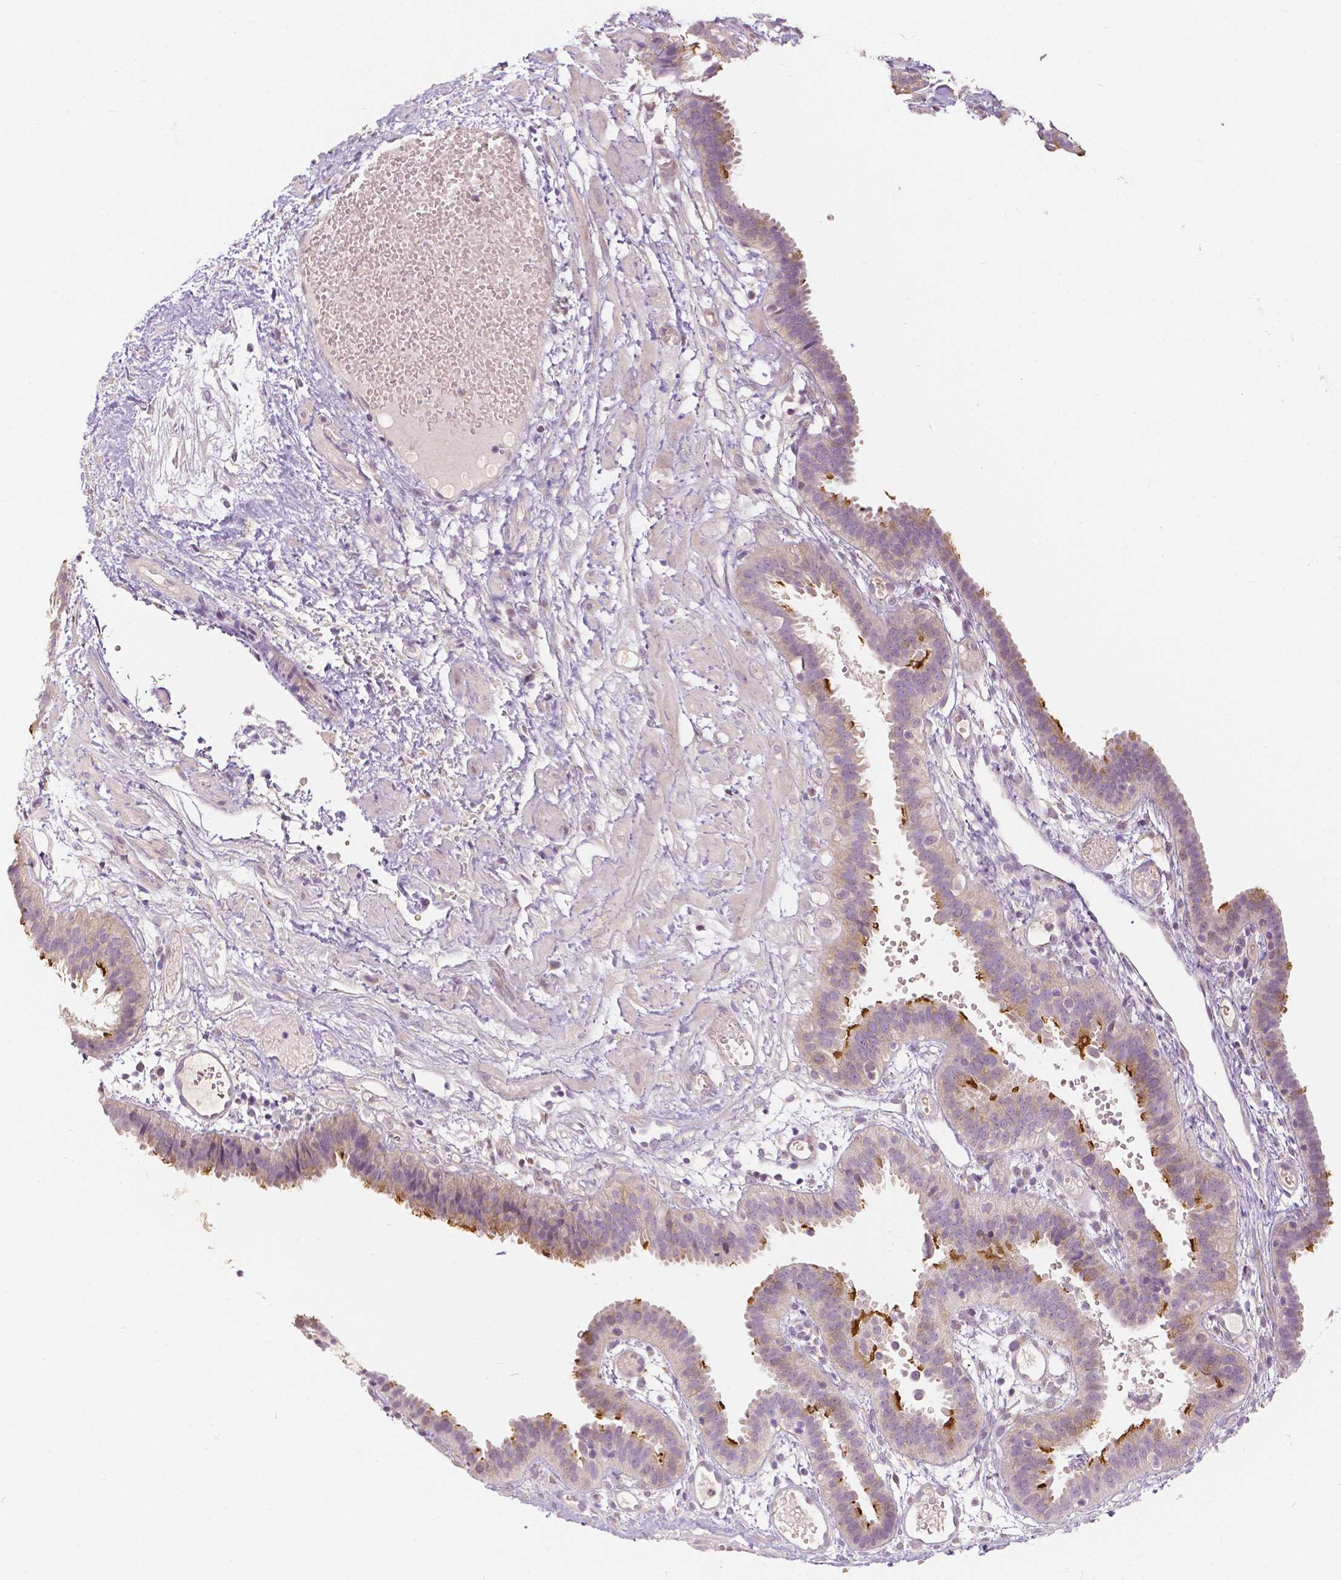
{"staining": {"intensity": "strong", "quantity": "<25%", "location": "cytoplasmic/membranous"}, "tissue": "fallopian tube", "cell_type": "Glandular cells", "image_type": "normal", "snomed": [{"axis": "morphology", "description": "Normal tissue, NOS"}, {"axis": "topography", "description": "Fallopian tube"}], "caption": "Protein expression by immunohistochemistry (IHC) reveals strong cytoplasmic/membranous expression in approximately <25% of glandular cells in benign fallopian tube.", "gene": "NAPRT", "patient": {"sex": "female", "age": 37}}